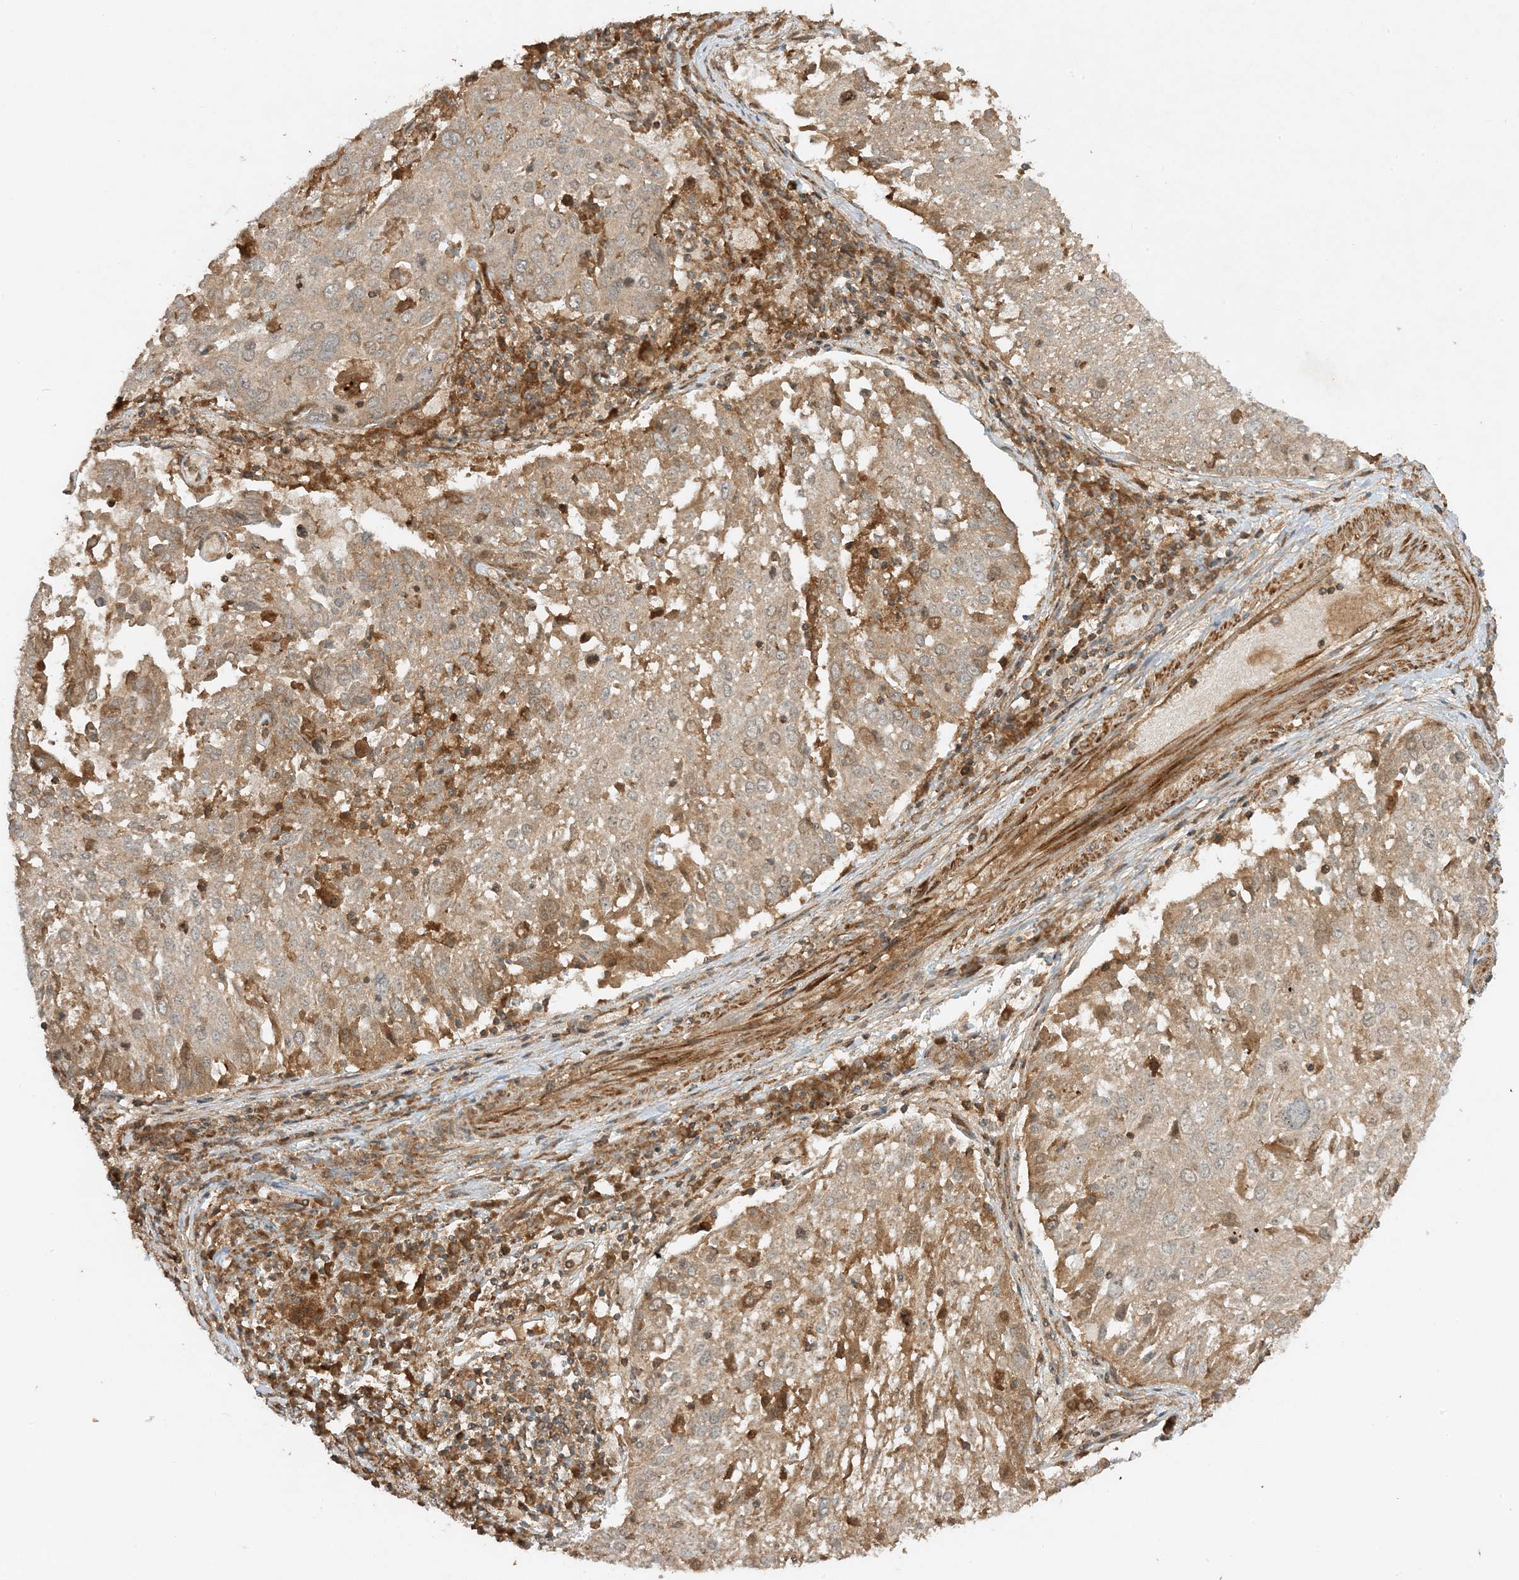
{"staining": {"intensity": "moderate", "quantity": "<25%", "location": "cytoplasmic/membranous"}, "tissue": "lung cancer", "cell_type": "Tumor cells", "image_type": "cancer", "snomed": [{"axis": "morphology", "description": "Squamous cell carcinoma, NOS"}, {"axis": "topography", "description": "Lung"}], "caption": "A brown stain highlights moderate cytoplasmic/membranous expression of a protein in human lung cancer (squamous cell carcinoma) tumor cells. The protein of interest is stained brown, and the nuclei are stained in blue (DAB (3,3'-diaminobenzidine) IHC with brightfield microscopy, high magnification).", "gene": "XRN1", "patient": {"sex": "male", "age": 65}}